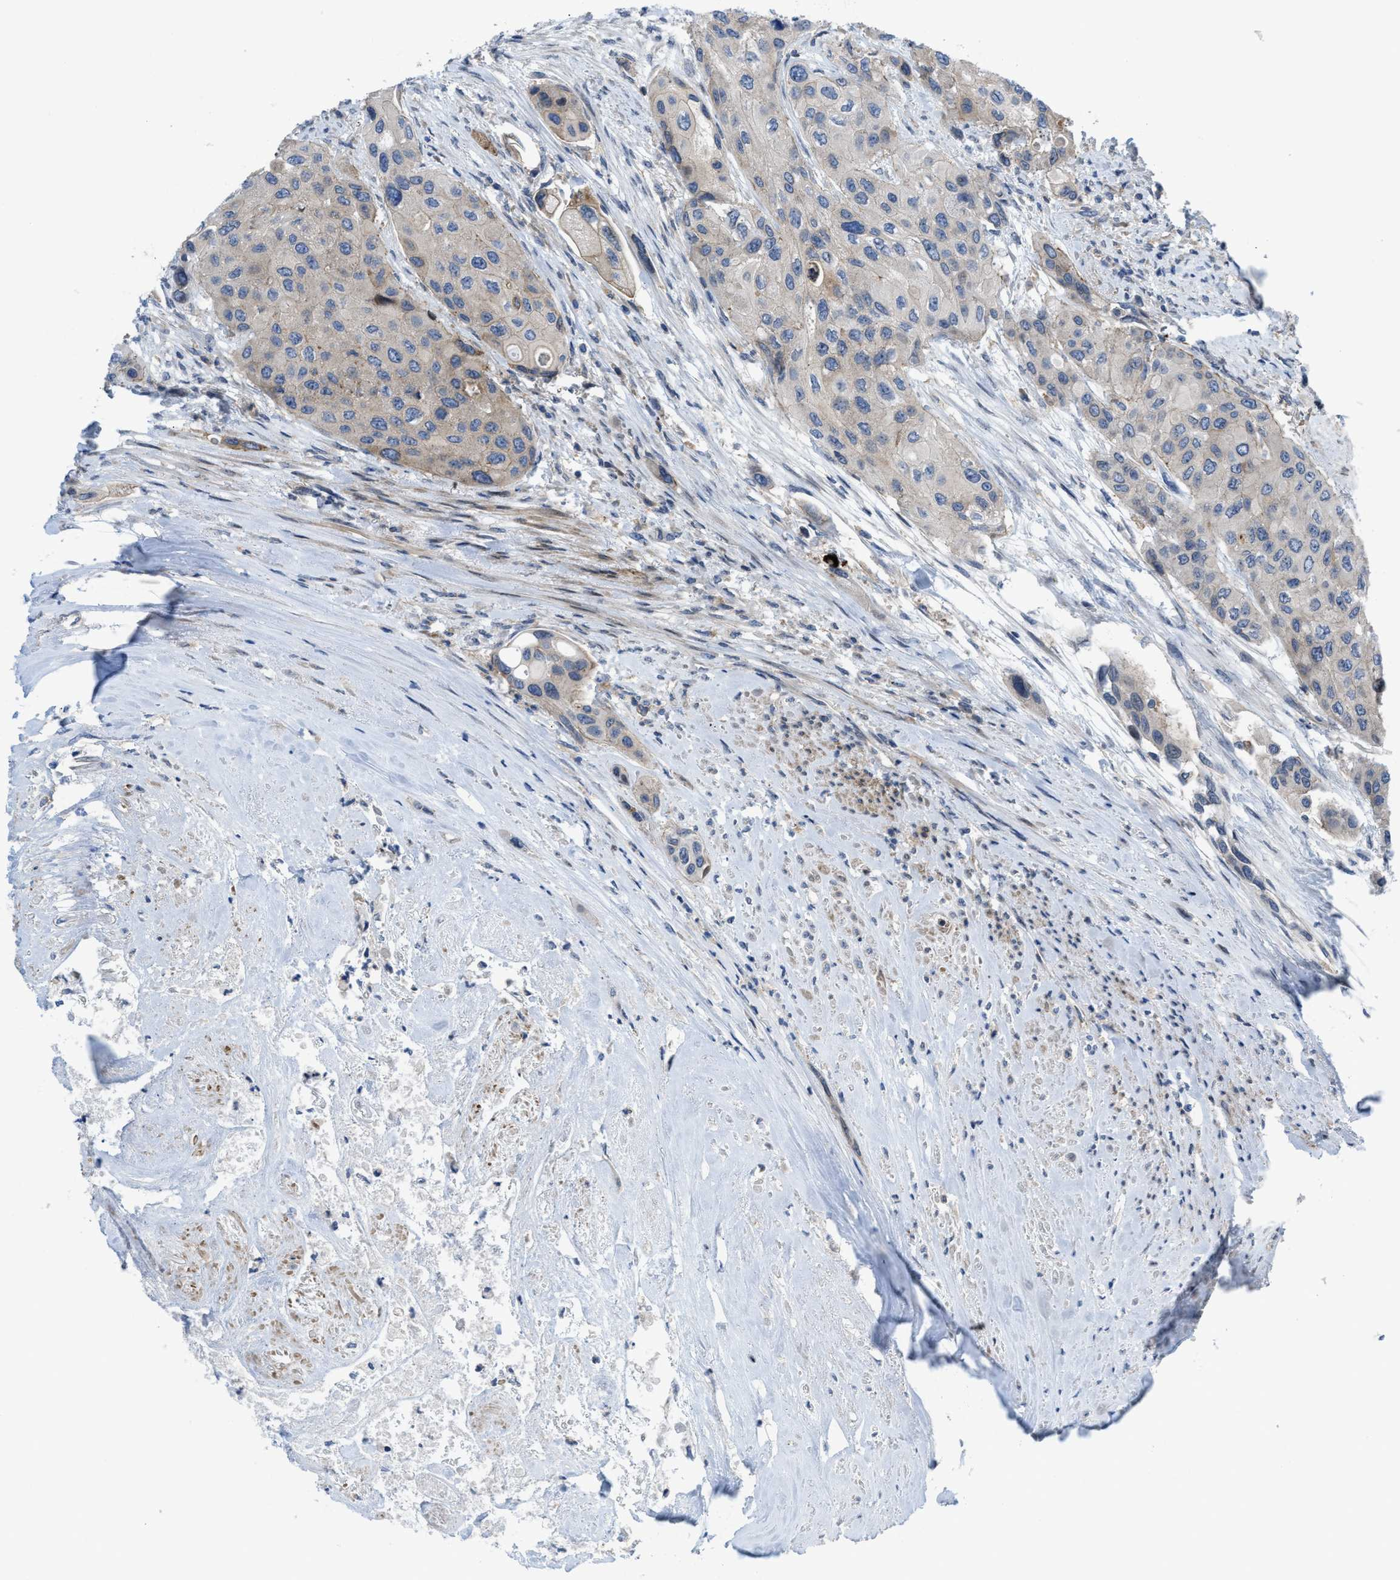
{"staining": {"intensity": "weak", "quantity": "<25%", "location": "cytoplasmic/membranous"}, "tissue": "urothelial cancer", "cell_type": "Tumor cells", "image_type": "cancer", "snomed": [{"axis": "morphology", "description": "Urothelial carcinoma, High grade"}, {"axis": "topography", "description": "Urinary bladder"}], "caption": "A high-resolution photomicrograph shows immunohistochemistry staining of urothelial carcinoma (high-grade), which reveals no significant positivity in tumor cells.", "gene": "MYO18A", "patient": {"sex": "female", "age": 56}}